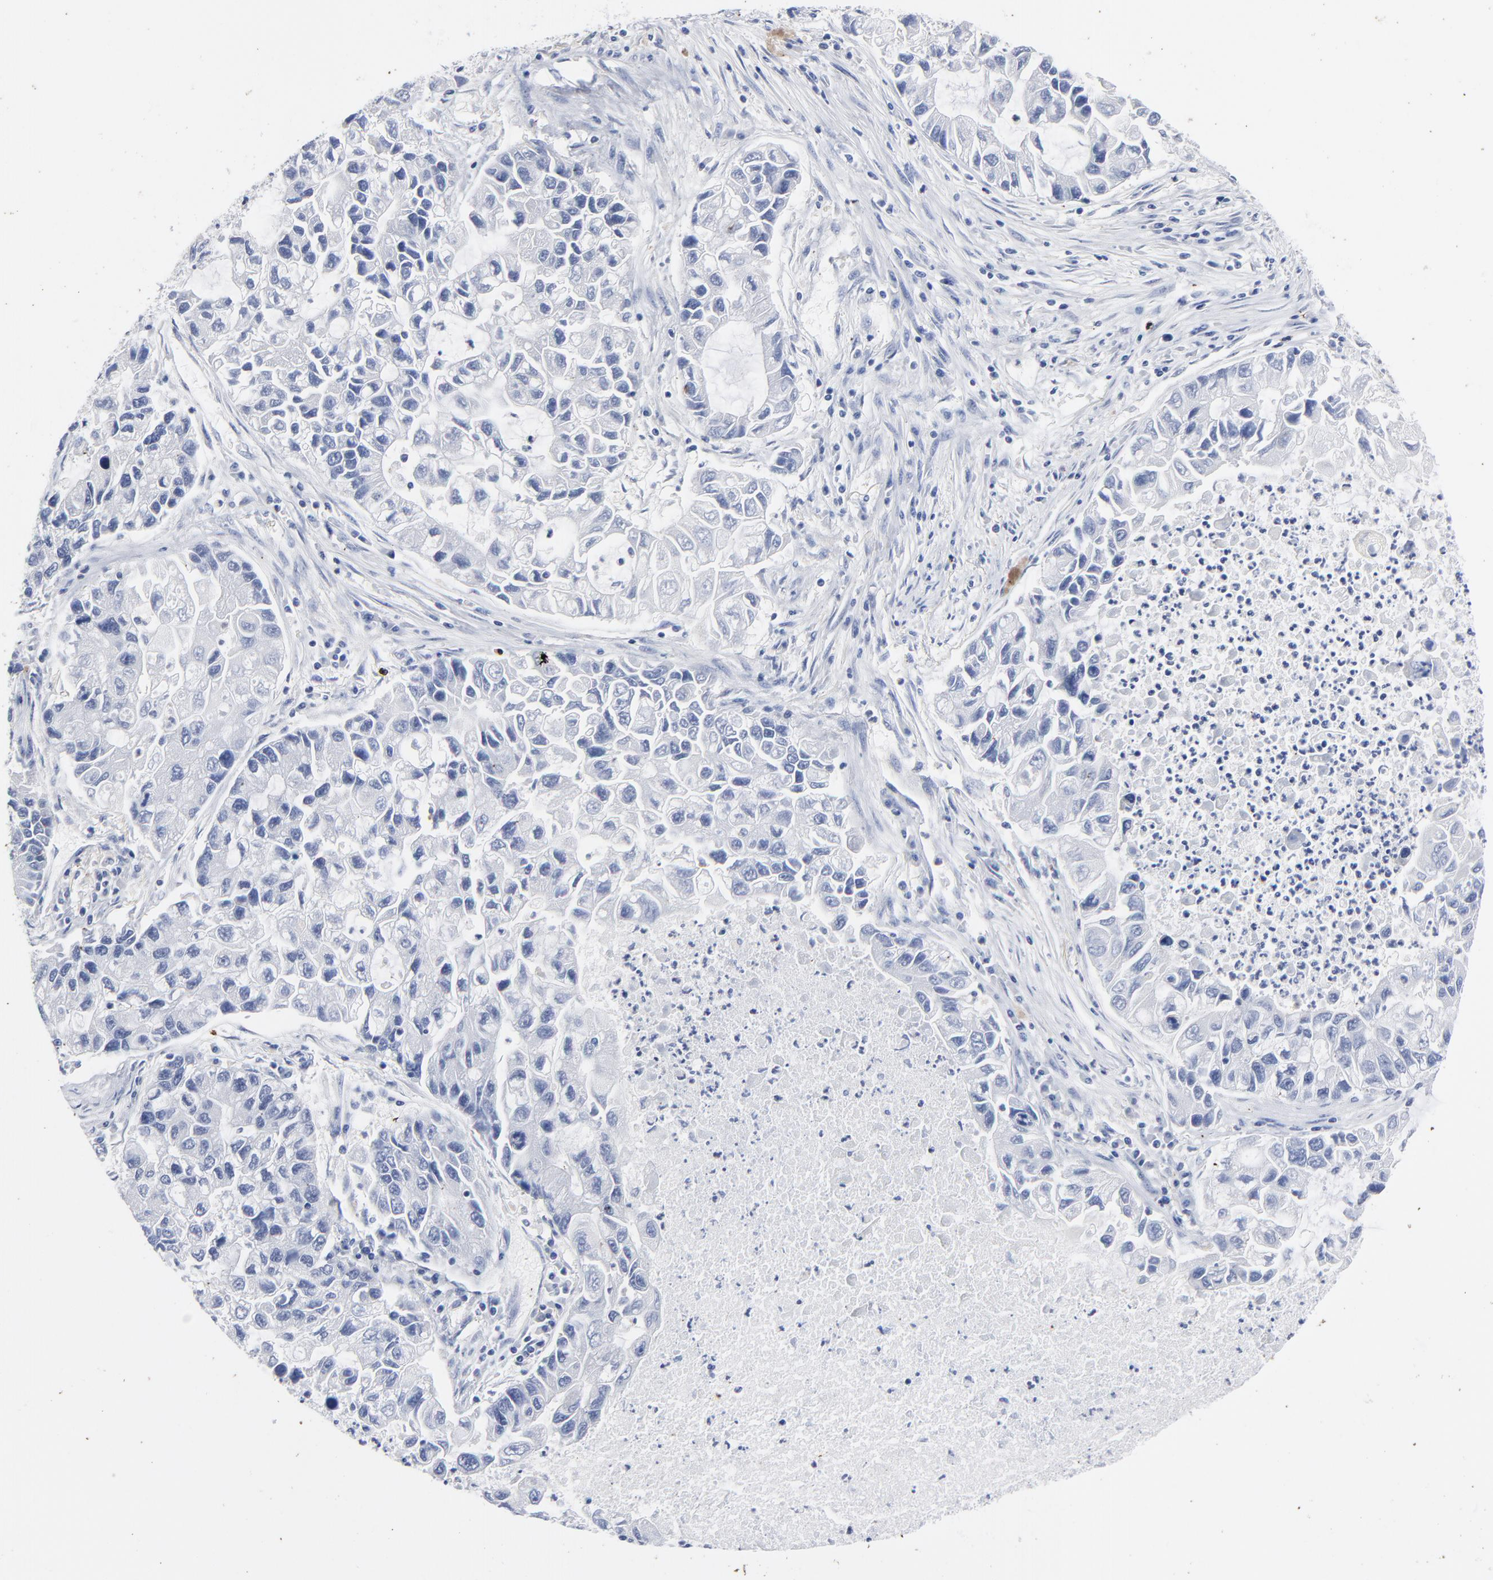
{"staining": {"intensity": "negative", "quantity": "none", "location": "none"}, "tissue": "lung cancer", "cell_type": "Tumor cells", "image_type": "cancer", "snomed": [{"axis": "morphology", "description": "Adenocarcinoma, NOS"}, {"axis": "topography", "description": "Lung"}], "caption": "This is an immunohistochemistry histopathology image of lung adenocarcinoma. There is no positivity in tumor cells.", "gene": "AADAC", "patient": {"sex": "female", "age": 51}}